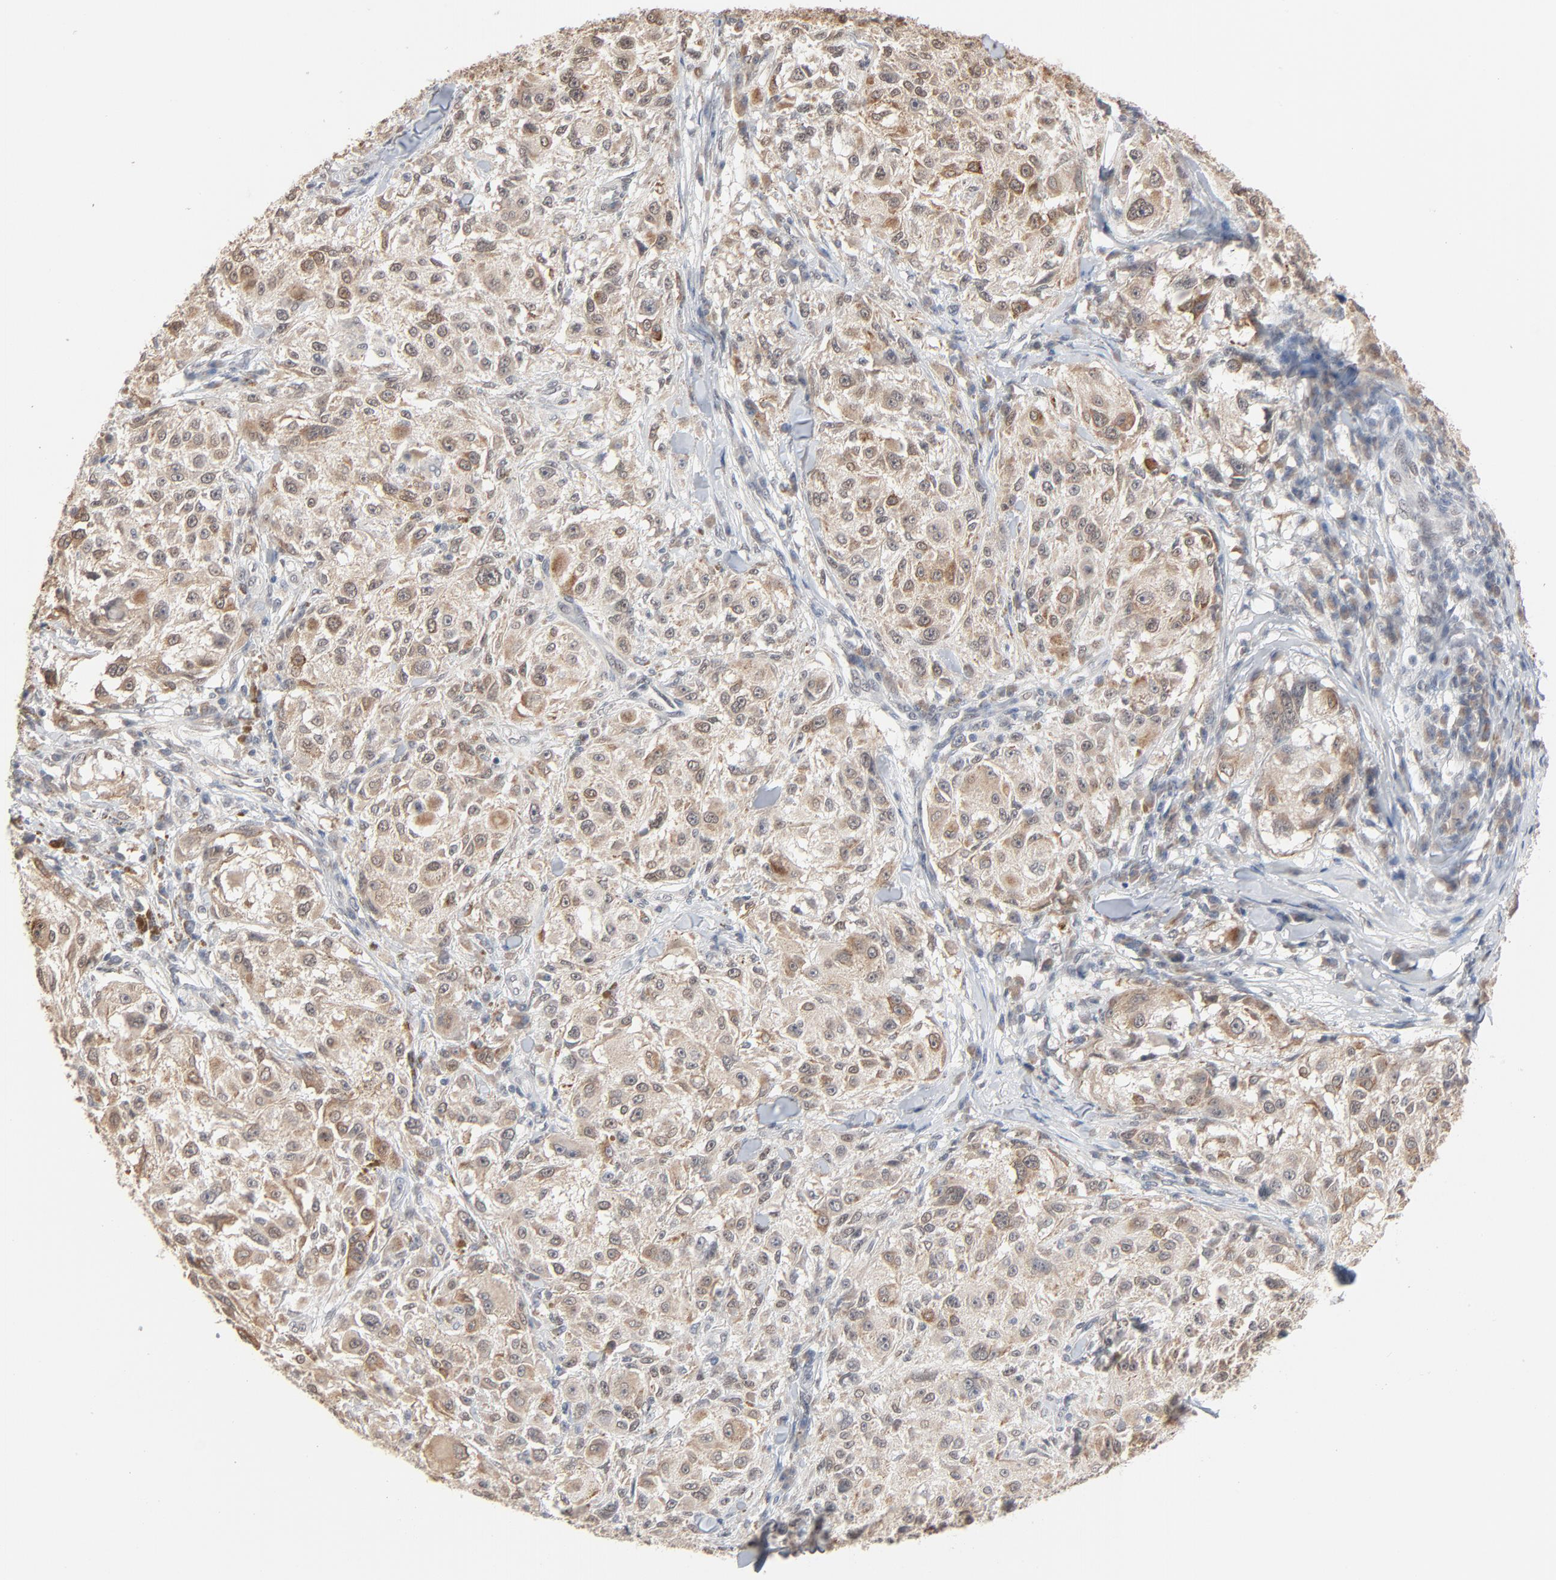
{"staining": {"intensity": "moderate", "quantity": ">75%", "location": "cytoplasmic/membranous"}, "tissue": "melanoma", "cell_type": "Tumor cells", "image_type": "cancer", "snomed": [{"axis": "morphology", "description": "Necrosis, NOS"}, {"axis": "morphology", "description": "Malignant melanoma, NOS"}, {"axis": "topography", "description": "Skin"}], "caption": "This micrograph exhibits immunohistochemistry (IHC) staining of malignant melanoma, with medium moderate cytoplasmic/membranous staining in approximately >75% of tumor cells.", "gene": "ITPR3", "patient": {"sex": "female", "age": 87}}